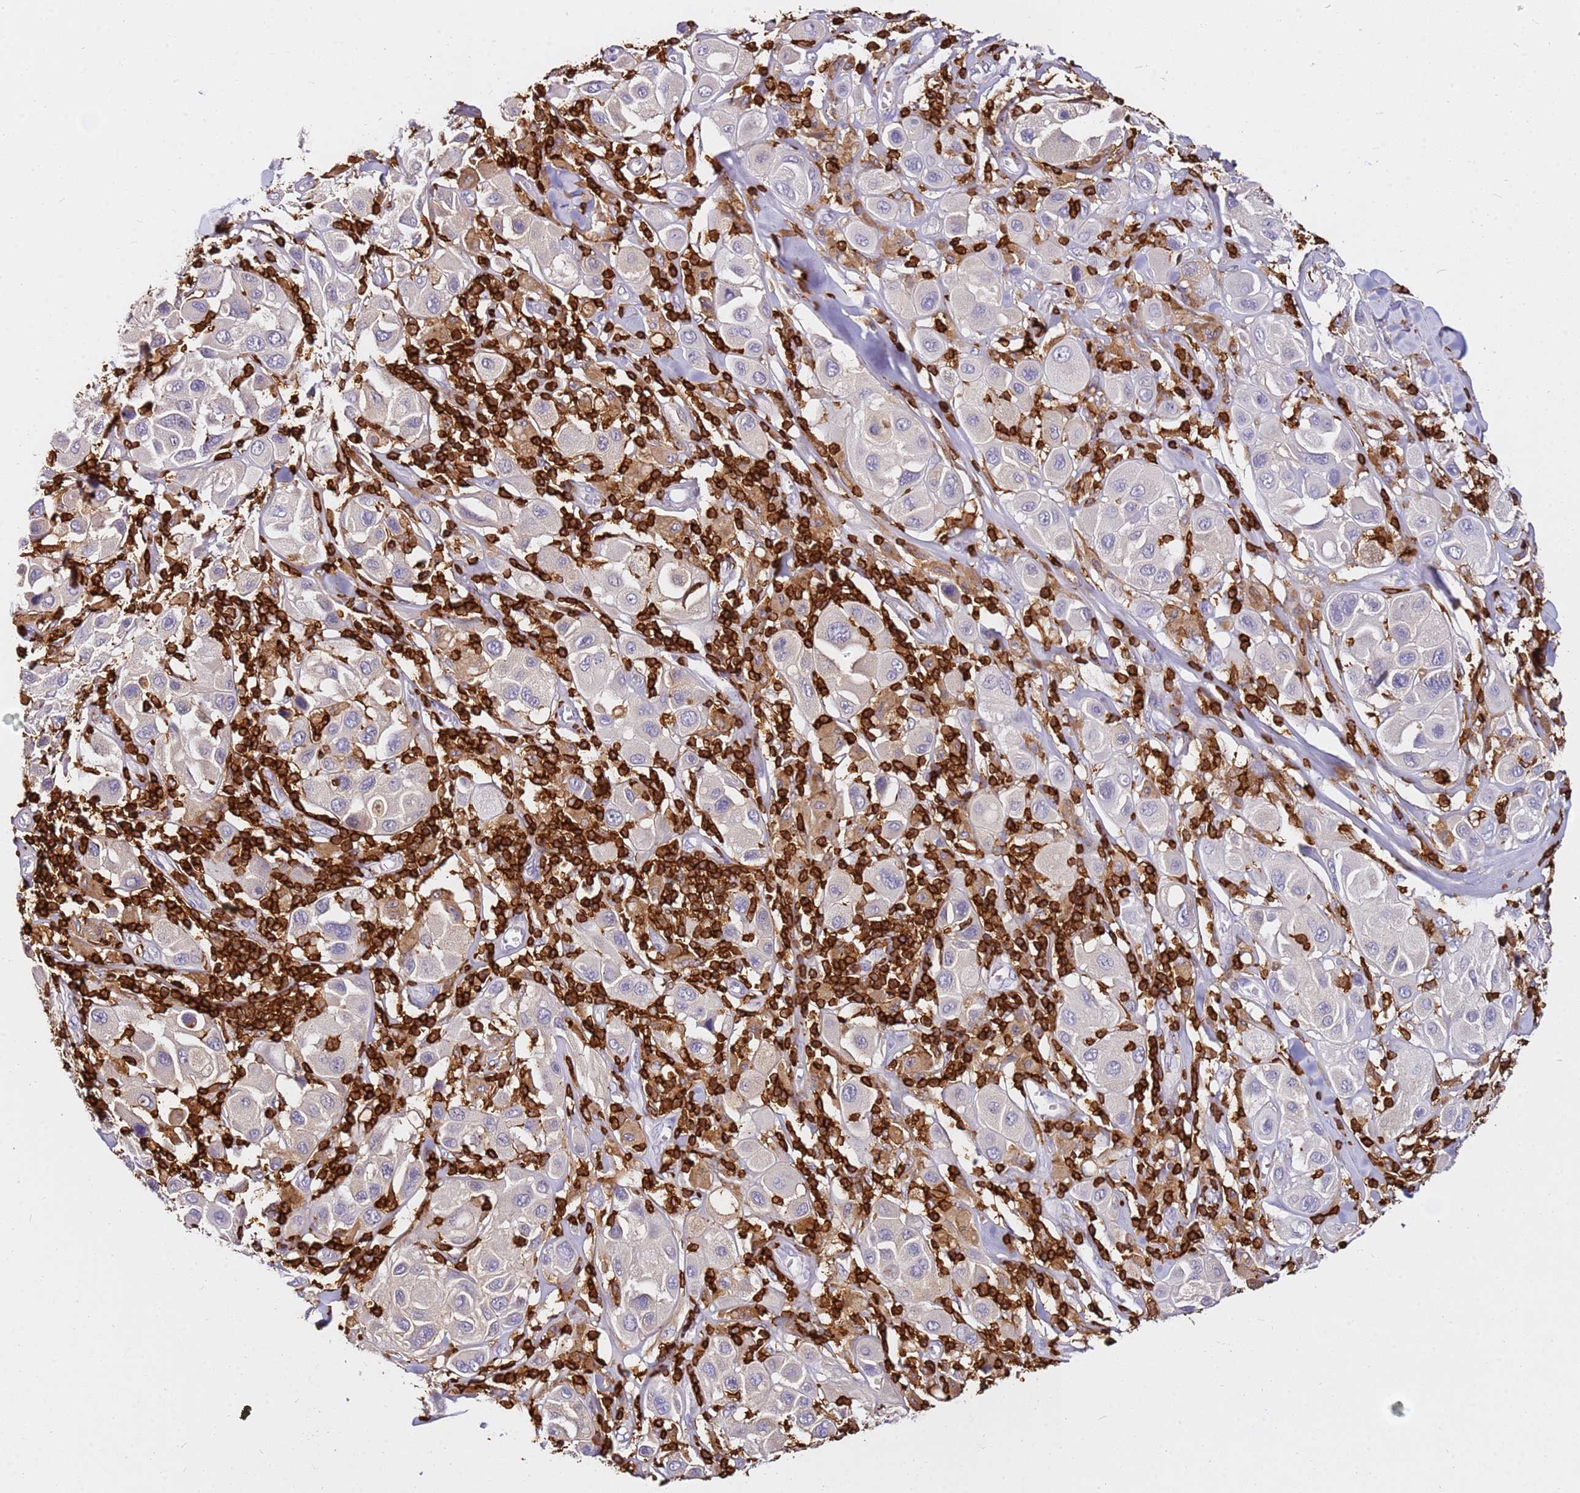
{"staining": {"intensity": "negative", "quantity": "none", "location": "none"}, "tissue": "melanoma", "cell_type": "Tumor cells", "image_type": "cancer", "snomed": [{"axis": "morphology", "description": "Malignant melanoma, Metastatic site"}, {"axis": "topography", "description": "Skin"}], "caption": "A high-resolution micrograph shows IHC staining of malignant melanoma (metastatic site), which demonstrates no significant staining in tumor cells. Brightfield microscopy of immunohistochemistry stained with DAB (brown) and hematoxylin (blue), captured at high magnification.", "gene": "CORO1A", "patient": {"sex": "male", "age": 41}}